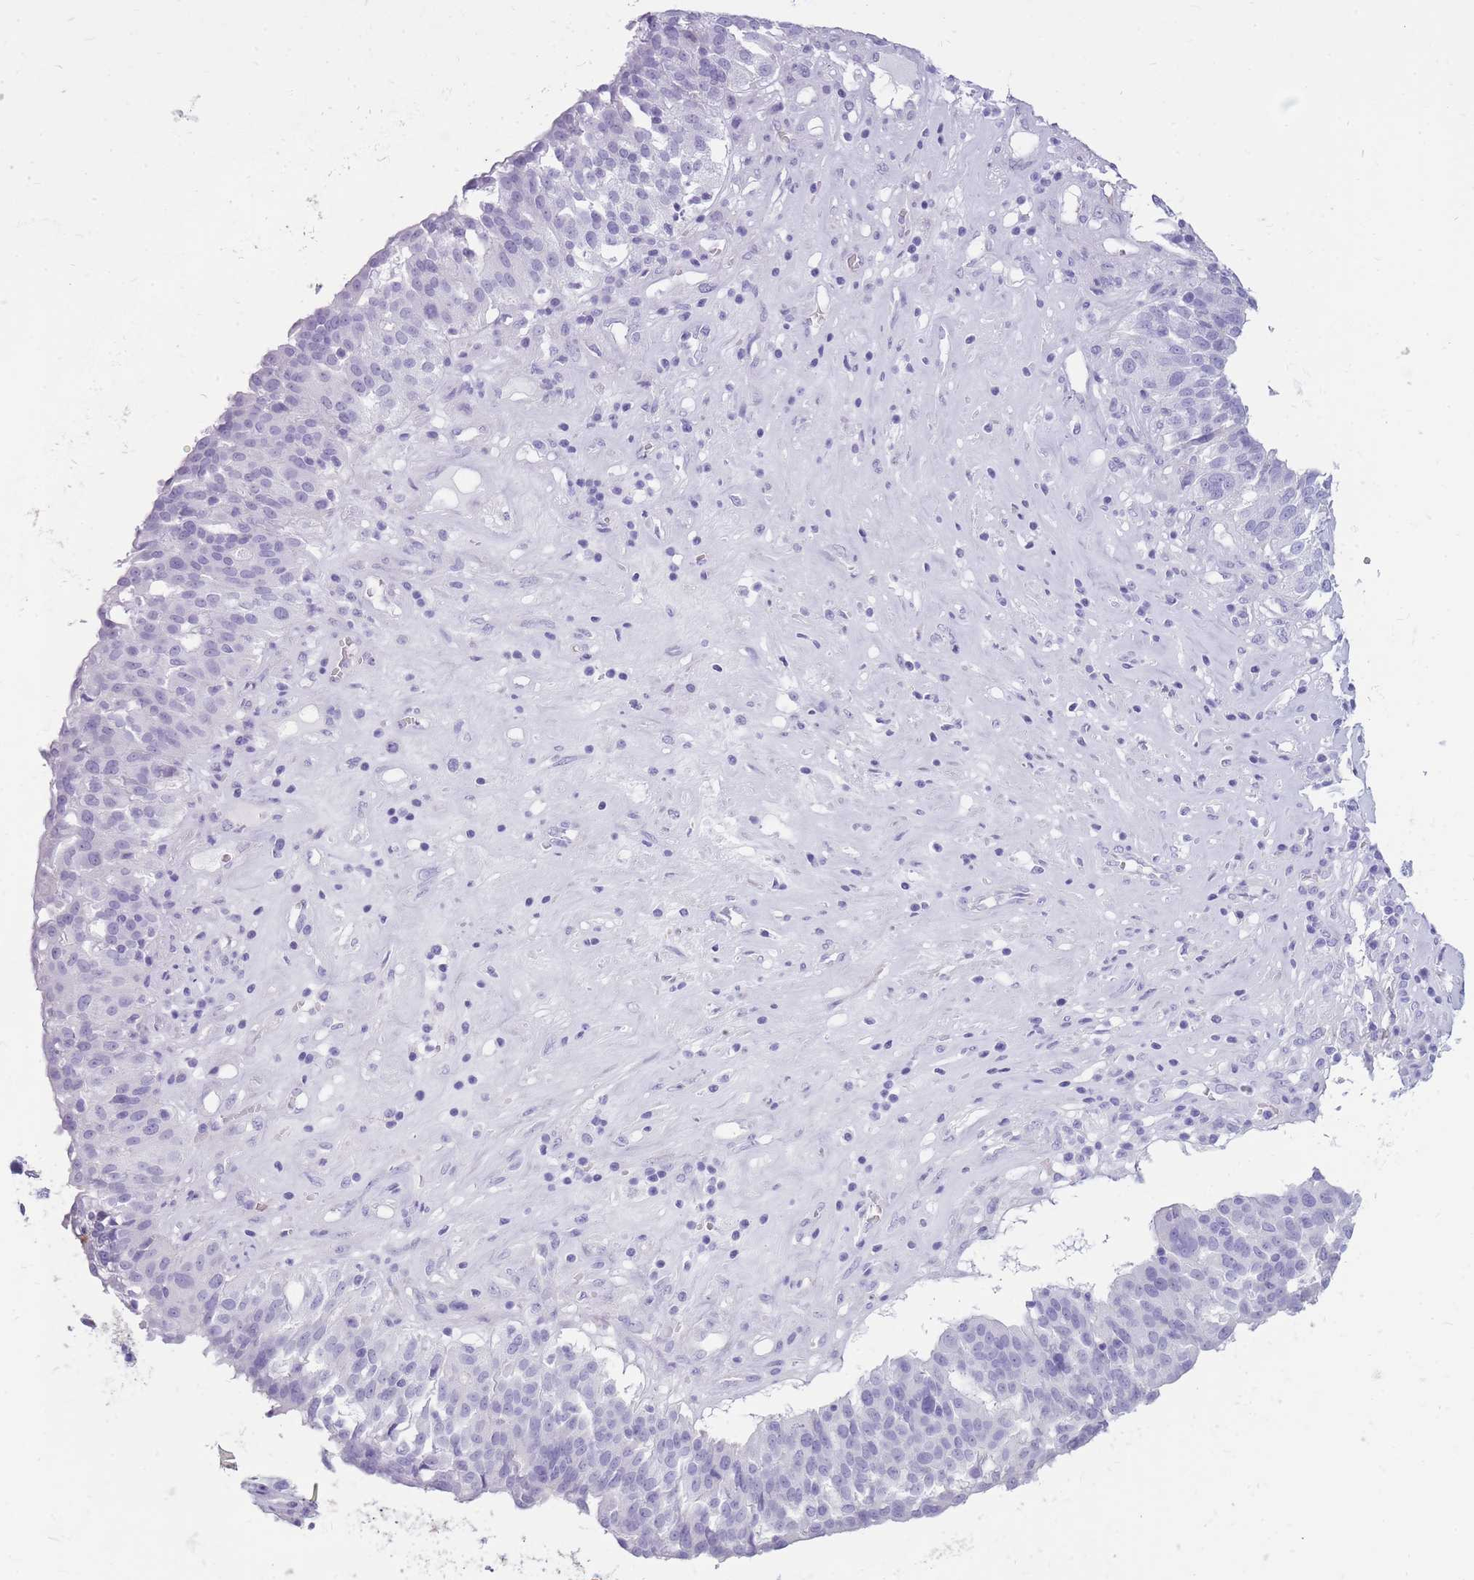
{"staining": {"intensity": "negative", "quantity": "none", "location": "none"}, "tissue": "ovarian cancer", "cell_type": "Tumor cells", "image_type": "cancer", "snomed": [{"axis": "morphology", "description": "Cystadenocarcinoma, serous, NOS"}, {"axis": "topography", "description": "Ovary"}], "caption": "Immunohistochemistry (IHC) of human serous cystadenocarcinoma (ovarian) displays no positivity in tumor cells.", "gene": "CYP21A2", "patient": {"sex": "female", "age": 59}}